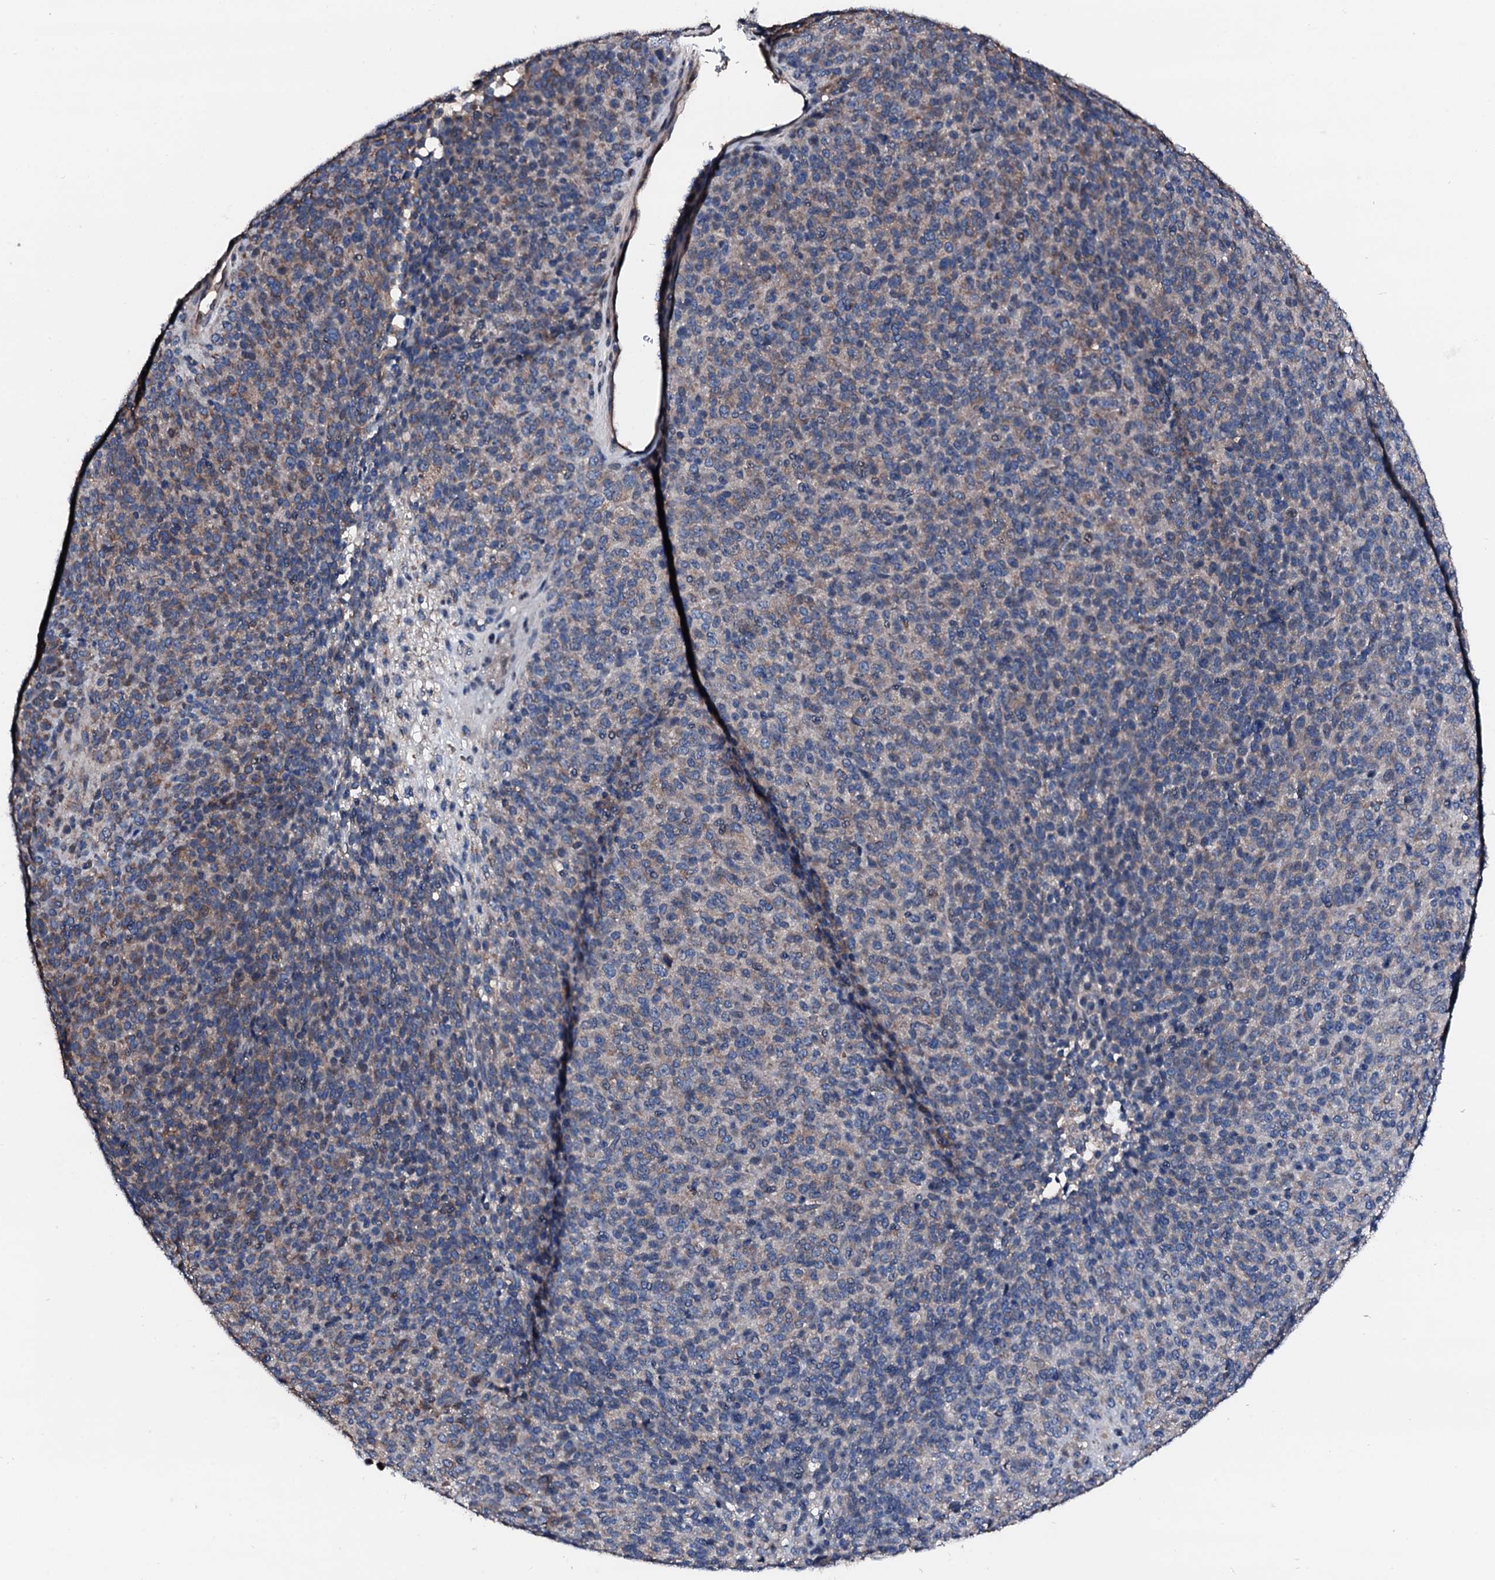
{"staining": {"intensity": "weak", "quantity": "<25%", "location": "cytoplasmic/membranous"}, "tissue": "melanoma", "cell_type": "Tumor cells", "image_type": "cancer", "snomed": [{"axis": "morphology", "description": "Malignant melanoma, Metastatic site"}, {"axis": "topography", "description": "Brain"}], "caption": "Immunohistochemistry (IHC) image of neoplastic tissue: malignant melanoma (metastatic site) stained with DAB shows no significant protein positivity in tumor cells. (DAB (3,3'-diaminobenzidine) IHC visualized using brightfield microscopy, high magnification).", "gene": "TRAFD1", "patient": {"sex": "female", "age": 56}}